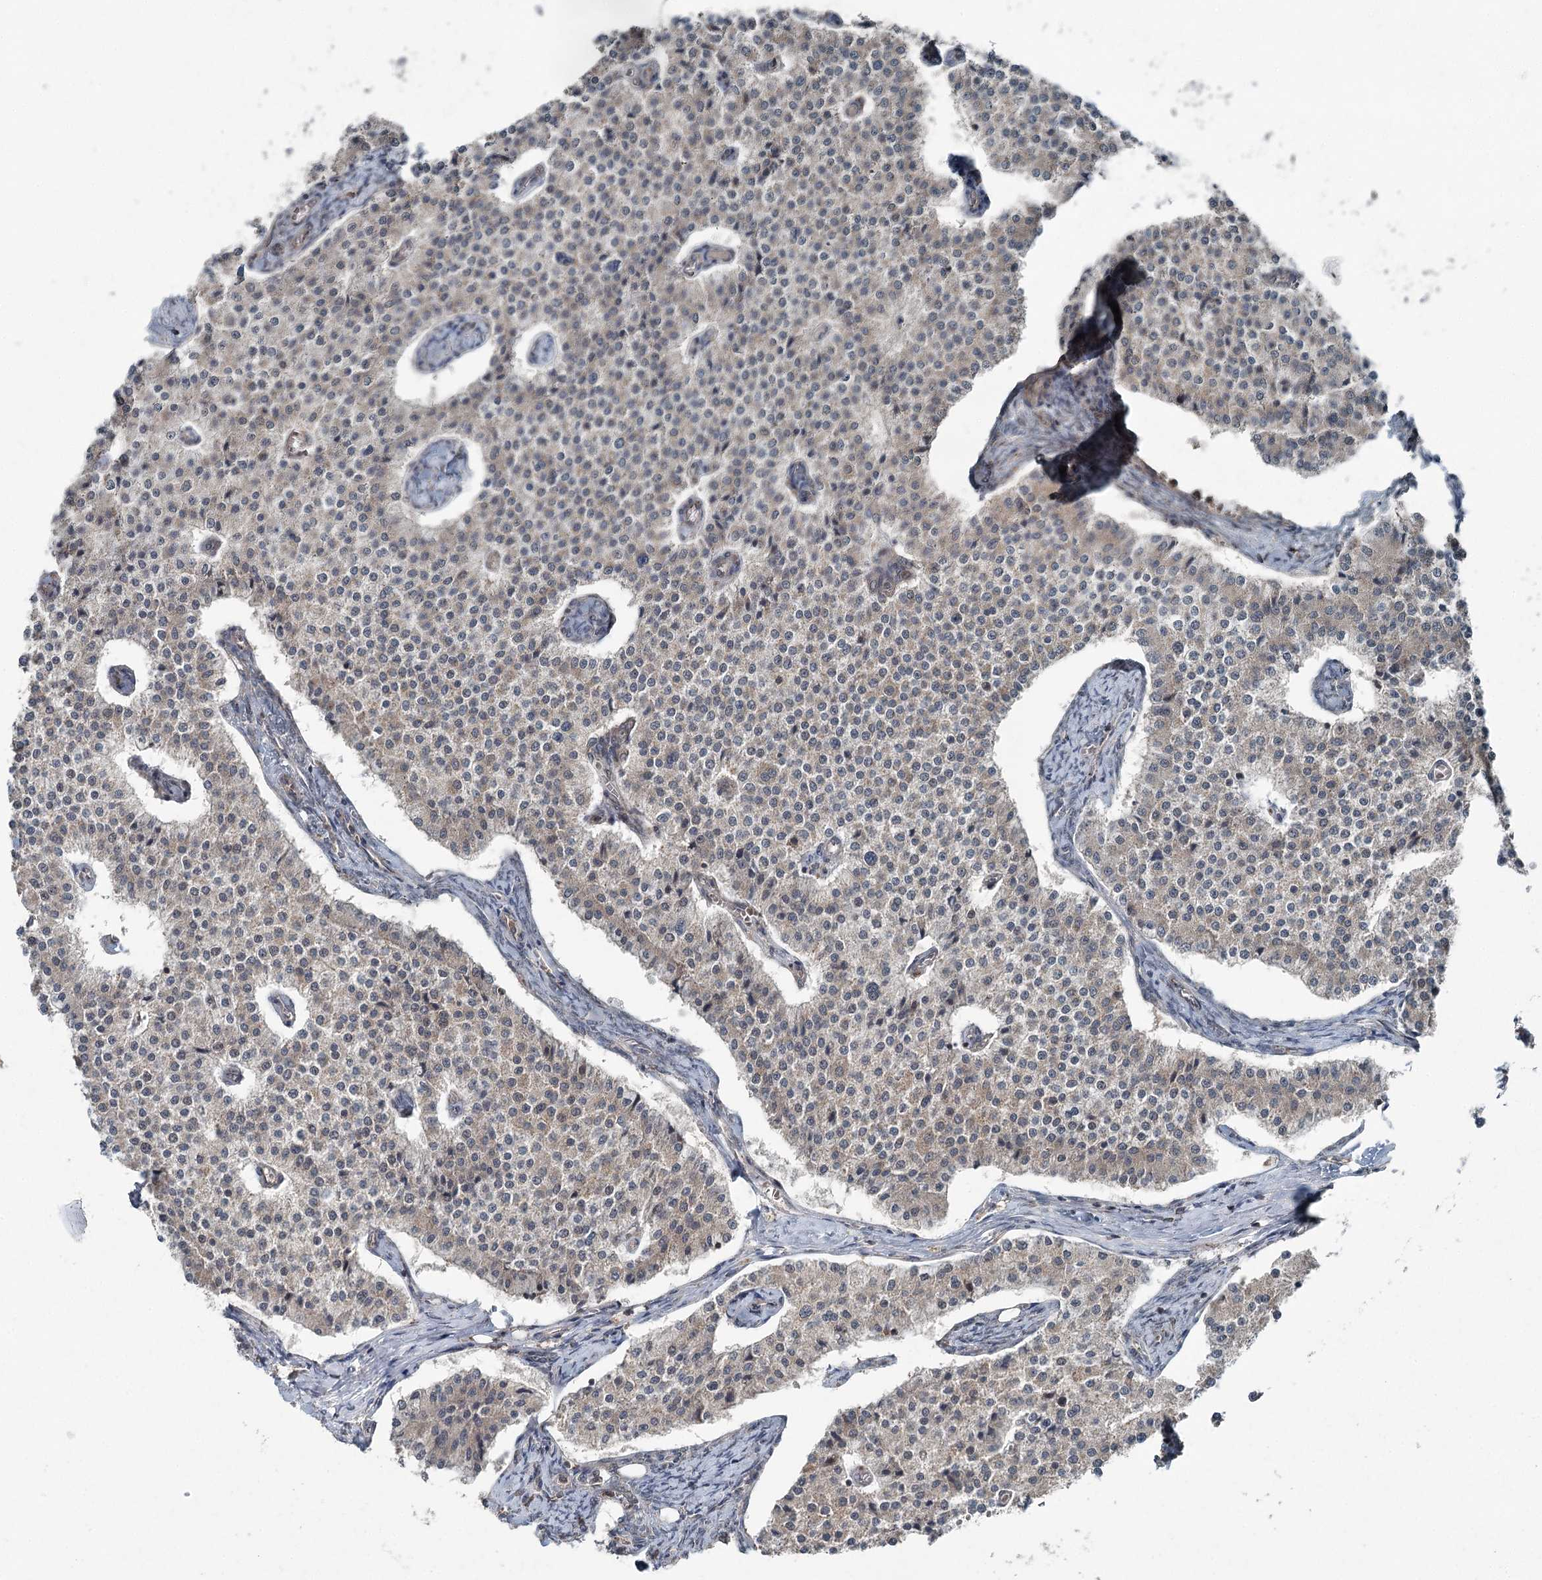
{"staining": {"intensity": "weak", "quantity": "<25%", "location": "cytoplasmic/membranous"}, "tissue": "carcinoid", "cell_type": "Tumor cells", "image_type": "cancer", "snomed": [{"axis": "morphology", "description": "Carcinoid, malignant, NOS"}, {"axis": "topography", "description": "Colon"}], "caption": "Human carcinoid stained for a protein using immunohistochemistry displays no expression in tumor cells.", "gene": "SKIC3", "patient": {"sex": "female", "age": 52}}